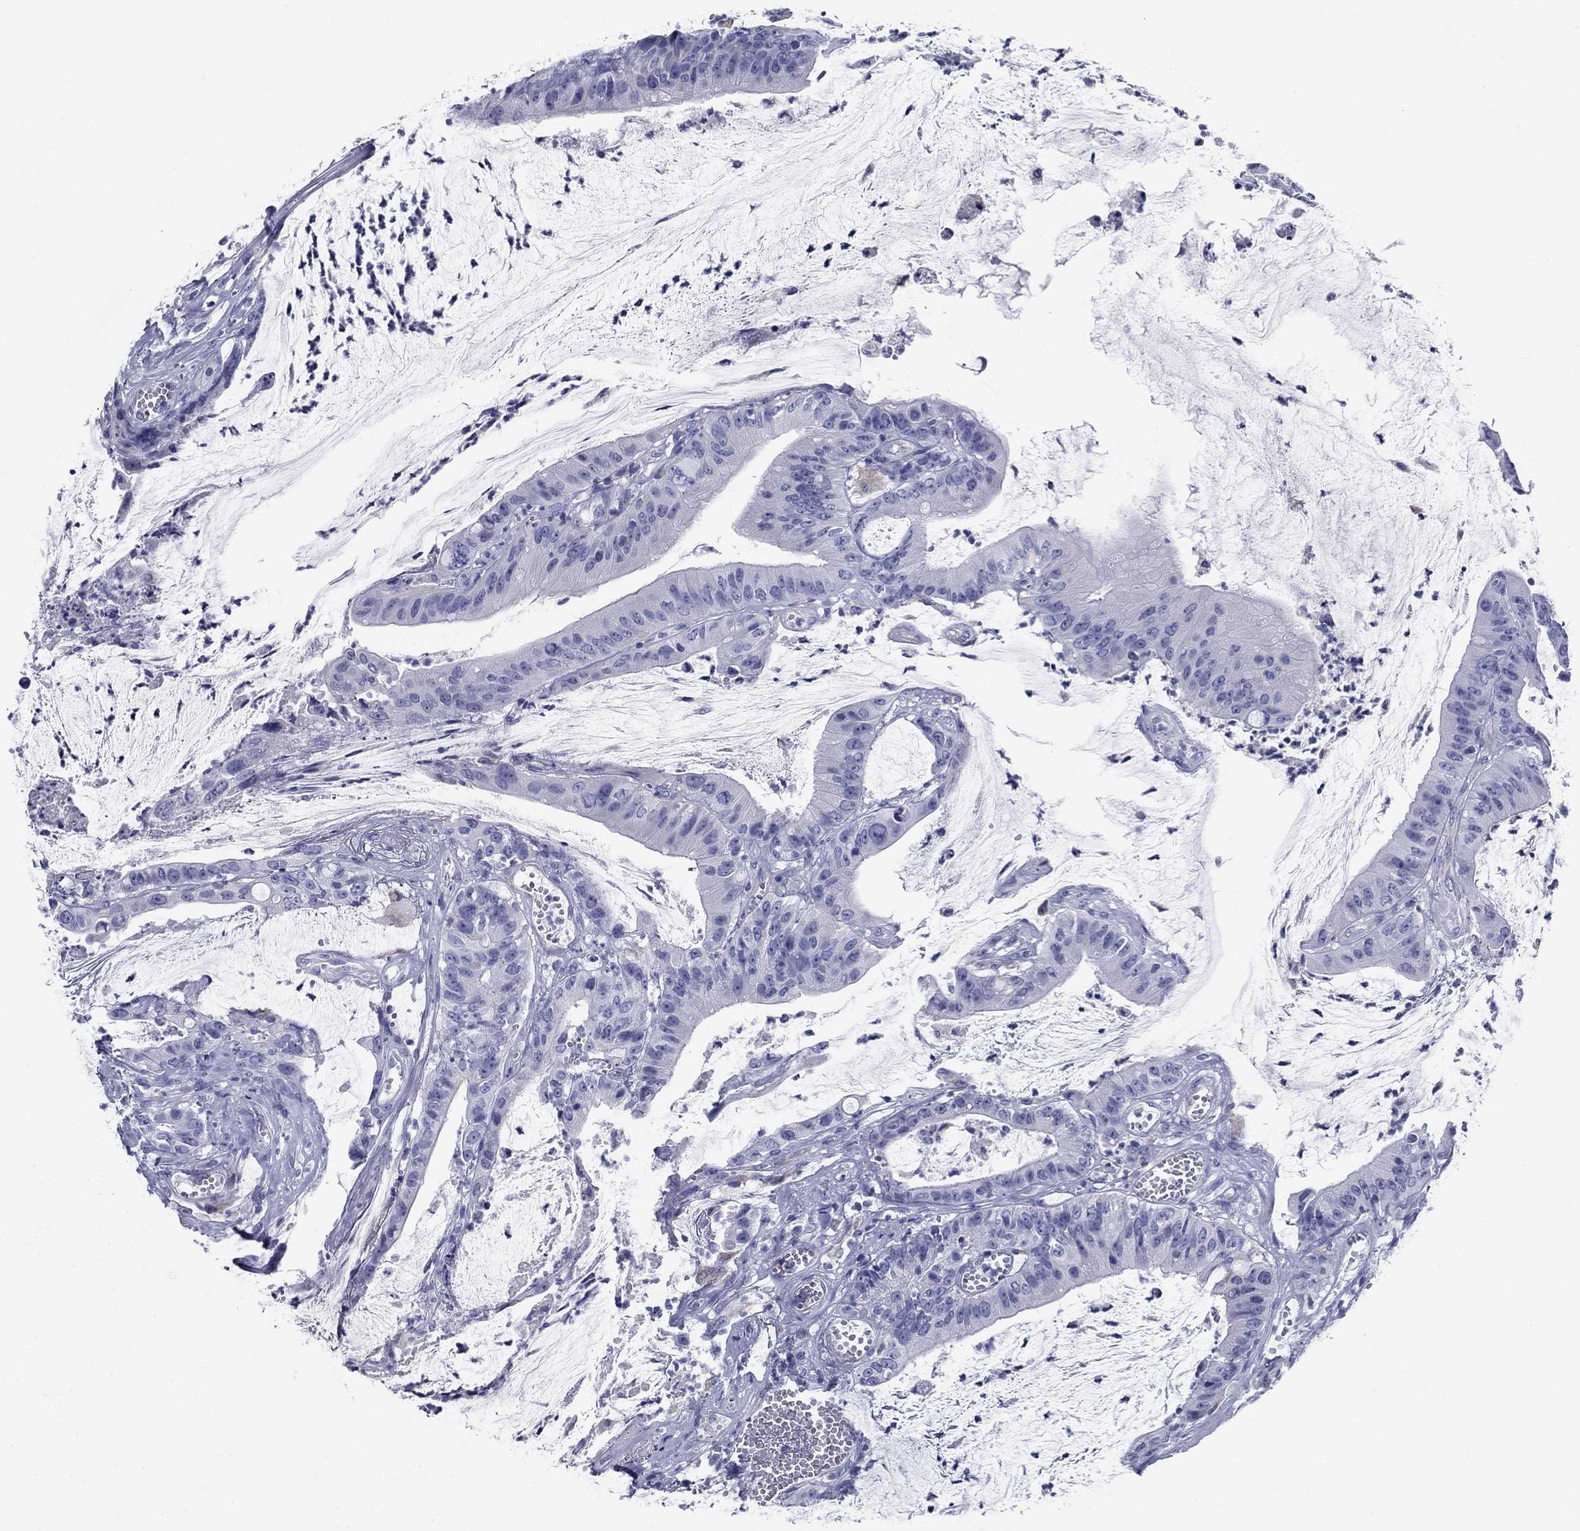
{"staining": {"intensity": "negative", "quantity": "none", "location": "none"}, "tissue": "colorectal cancer", "cell_type": "Tumor cells", "image_type": "cancer", "snomed": [{"axis": "morphology", "description": "Adenocarcinoma, NOS"}, {"axis": "topography", "description": "Colon"}], "caption": "Immunohistochemistry image of human colorectal cancer stained for a protein (brown), which shows no expression in tumor cells.", "gene": "UPB1", "patient": {"sex": "female", "age": 69}}